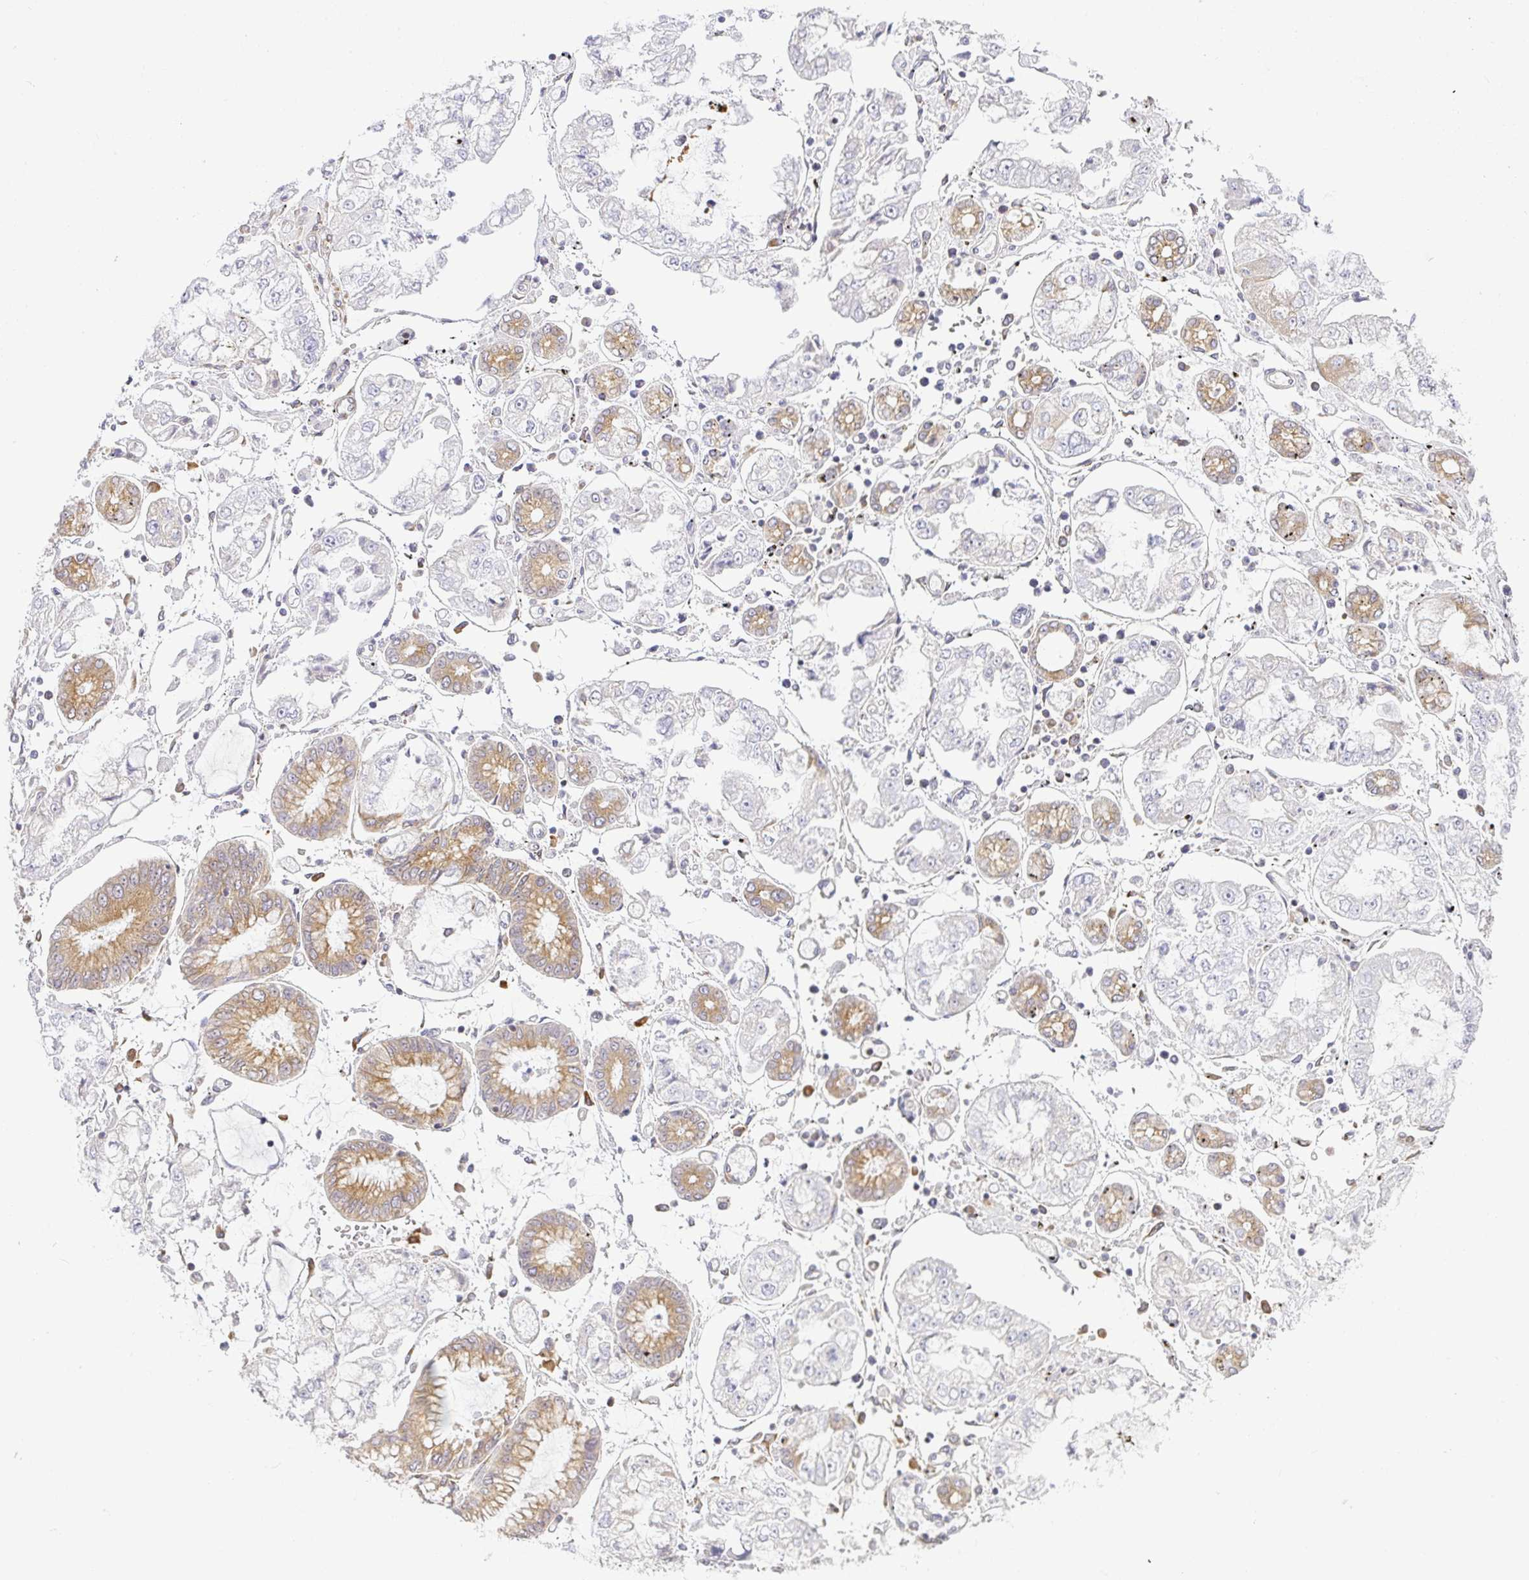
{"staining": {"intensity": "moderate", "quantity": "25%-75%", "location": "cytoplasmic/membranous"}, "tissue": "stomach cancer", "cell_type": "Tumor cells", "image_type": "cancer", "snomed": [{"axis": "morphology", "description": "Adenocarcinoma, NOS"}, {"axis": "topography", "description": "Stomach"}], "caption": "The photomicrograph exhibits a brown stain indicating the presence of a protein in the cytoplasmic/membranous of tumor cells in stomach cancer (adenocarcinoma).", "gene": "DERL2", "patient": {"sex": "male", "age": 76}}